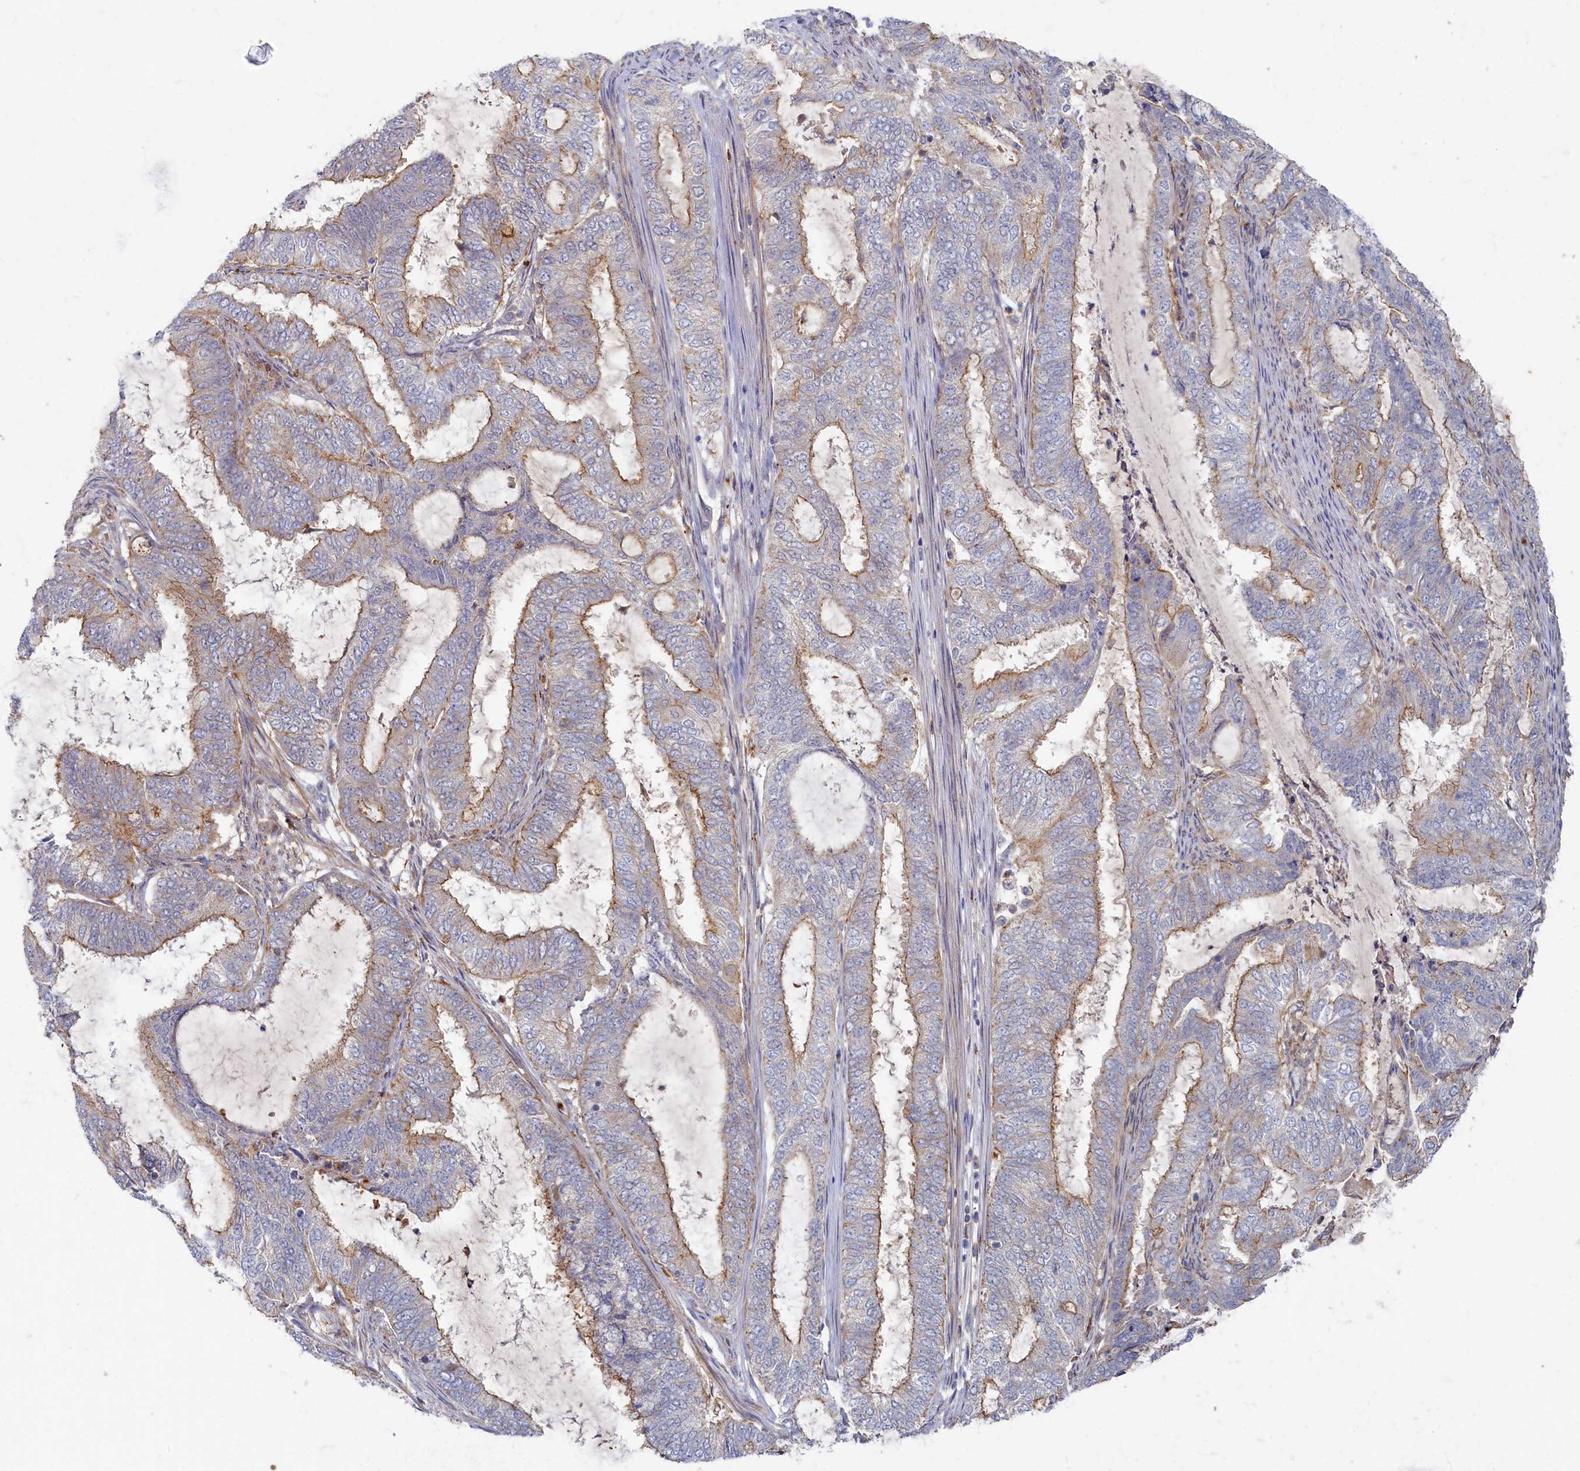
{"staining": {"intensity": "weak", "quantity": "25%-75%", "location": "cytoplasmic/membranous"}, "tissue": "endometrial cancer", "cell_type": "Tumor cells", "image_type": "cancer", "snomed": [{"axis": "morphology", "description": "Adenocarcinoma, NOS"}, {"axis": "topography", "description": "Endometrium"}], "caption": "Endometrial adenocarcinoma stained with a brown dye displays weak cytoplasmic/membranous positive positivity in about 25%-75% of tumor cells.", "gene": "PSMG2", "patient": {"sex": "female", "age": 51}}